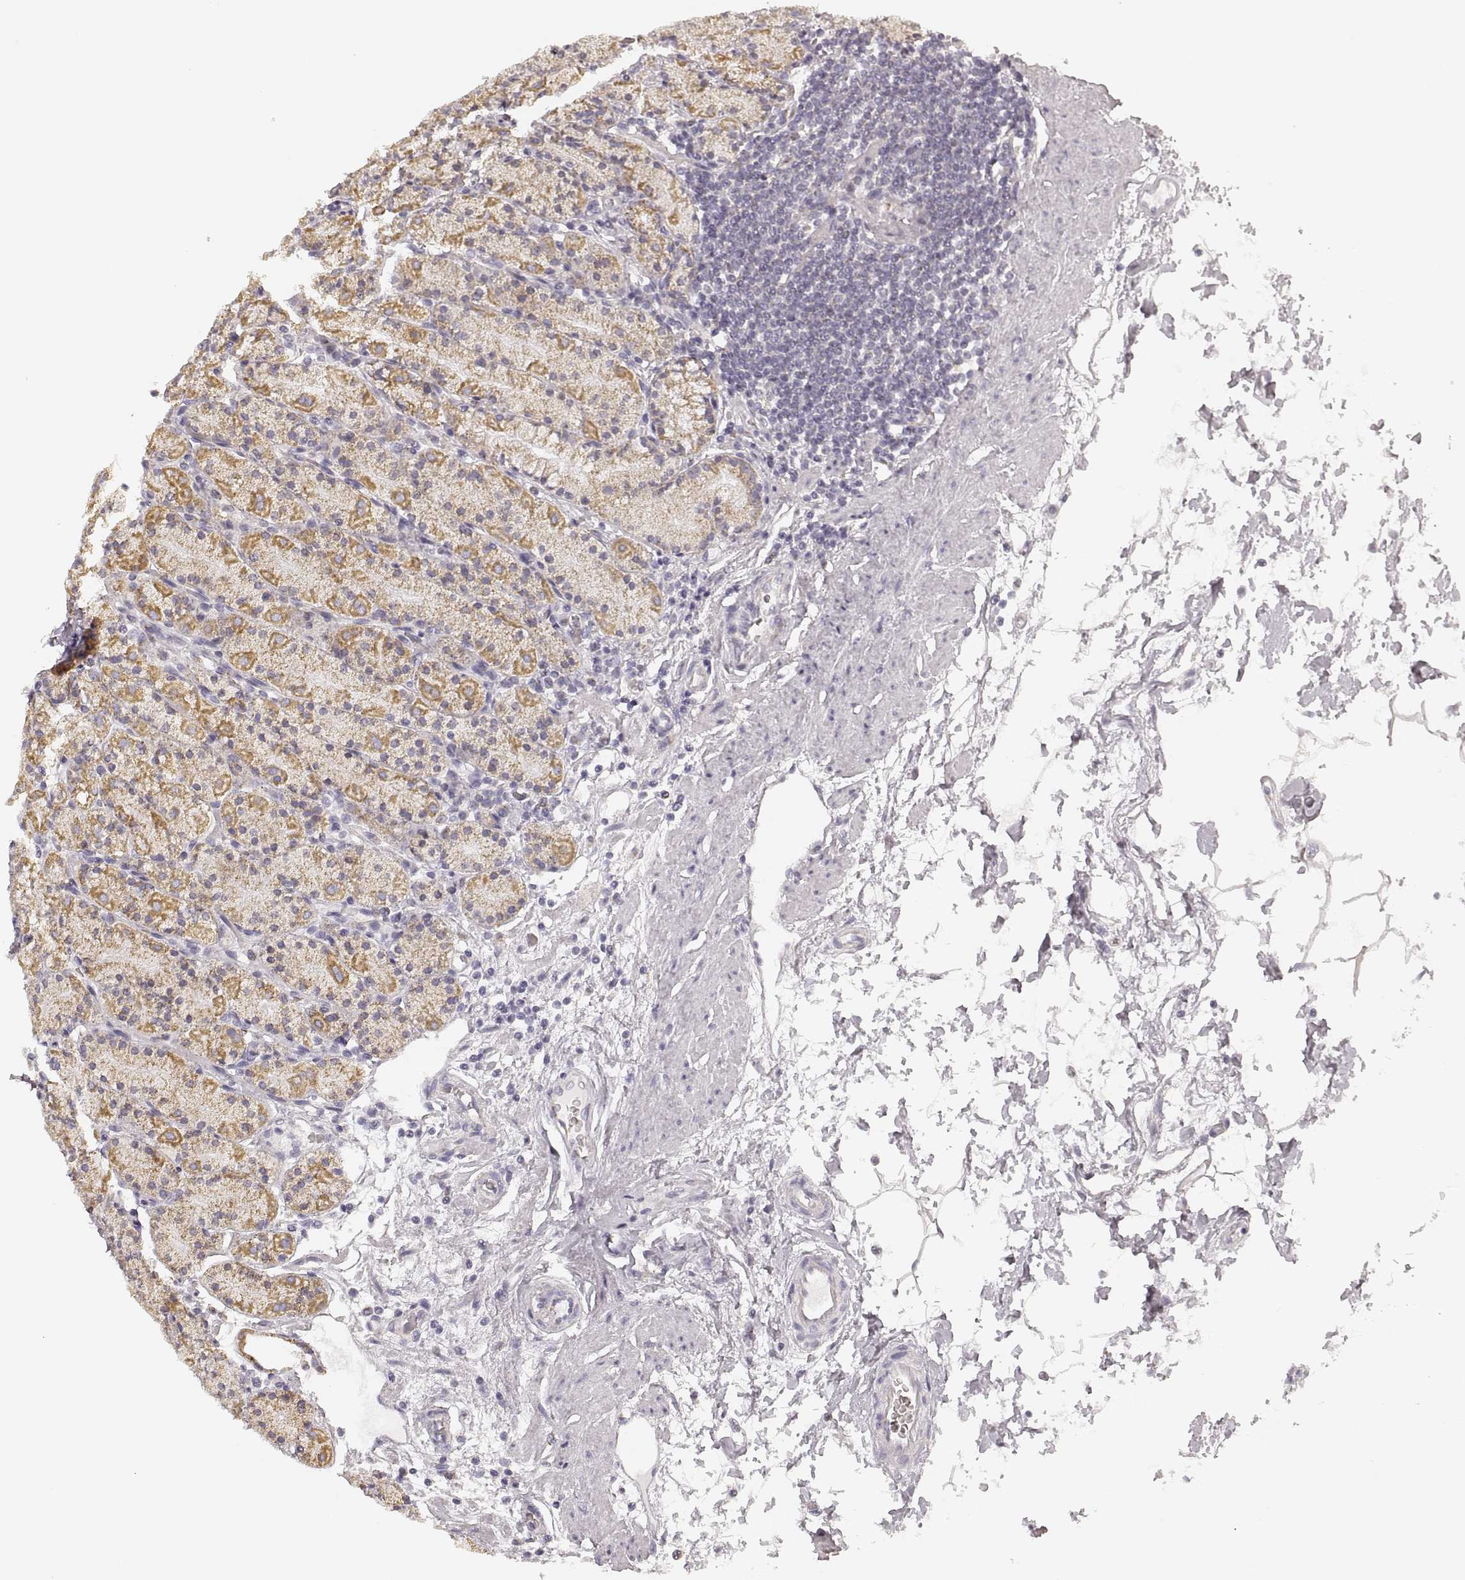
{"staining": {"intensity": "moderate", "quantity": "25%-75%", "location": "cytoplasmic/membranous"}, "tissue": "stomach", "cell_type": "Glandular cells", "image_type": "normal", "snomed": [{"axis": "morphology", "description": "Normal tissue, NOS"}, {"axis": "topography", "description": "Stomach, upper"}, {"axis": "topography", "description": "Stomach"}], "caption": "IHC (DAB (3,3'-diaminobenzidine)) staining of benign human stomach exhibits moderate cytoplasmic/membranous protein positivity in approximately 25%-75% of glandular cells.", "gene": "RDH13", "patient": {"sex": "male", "age": 62}}